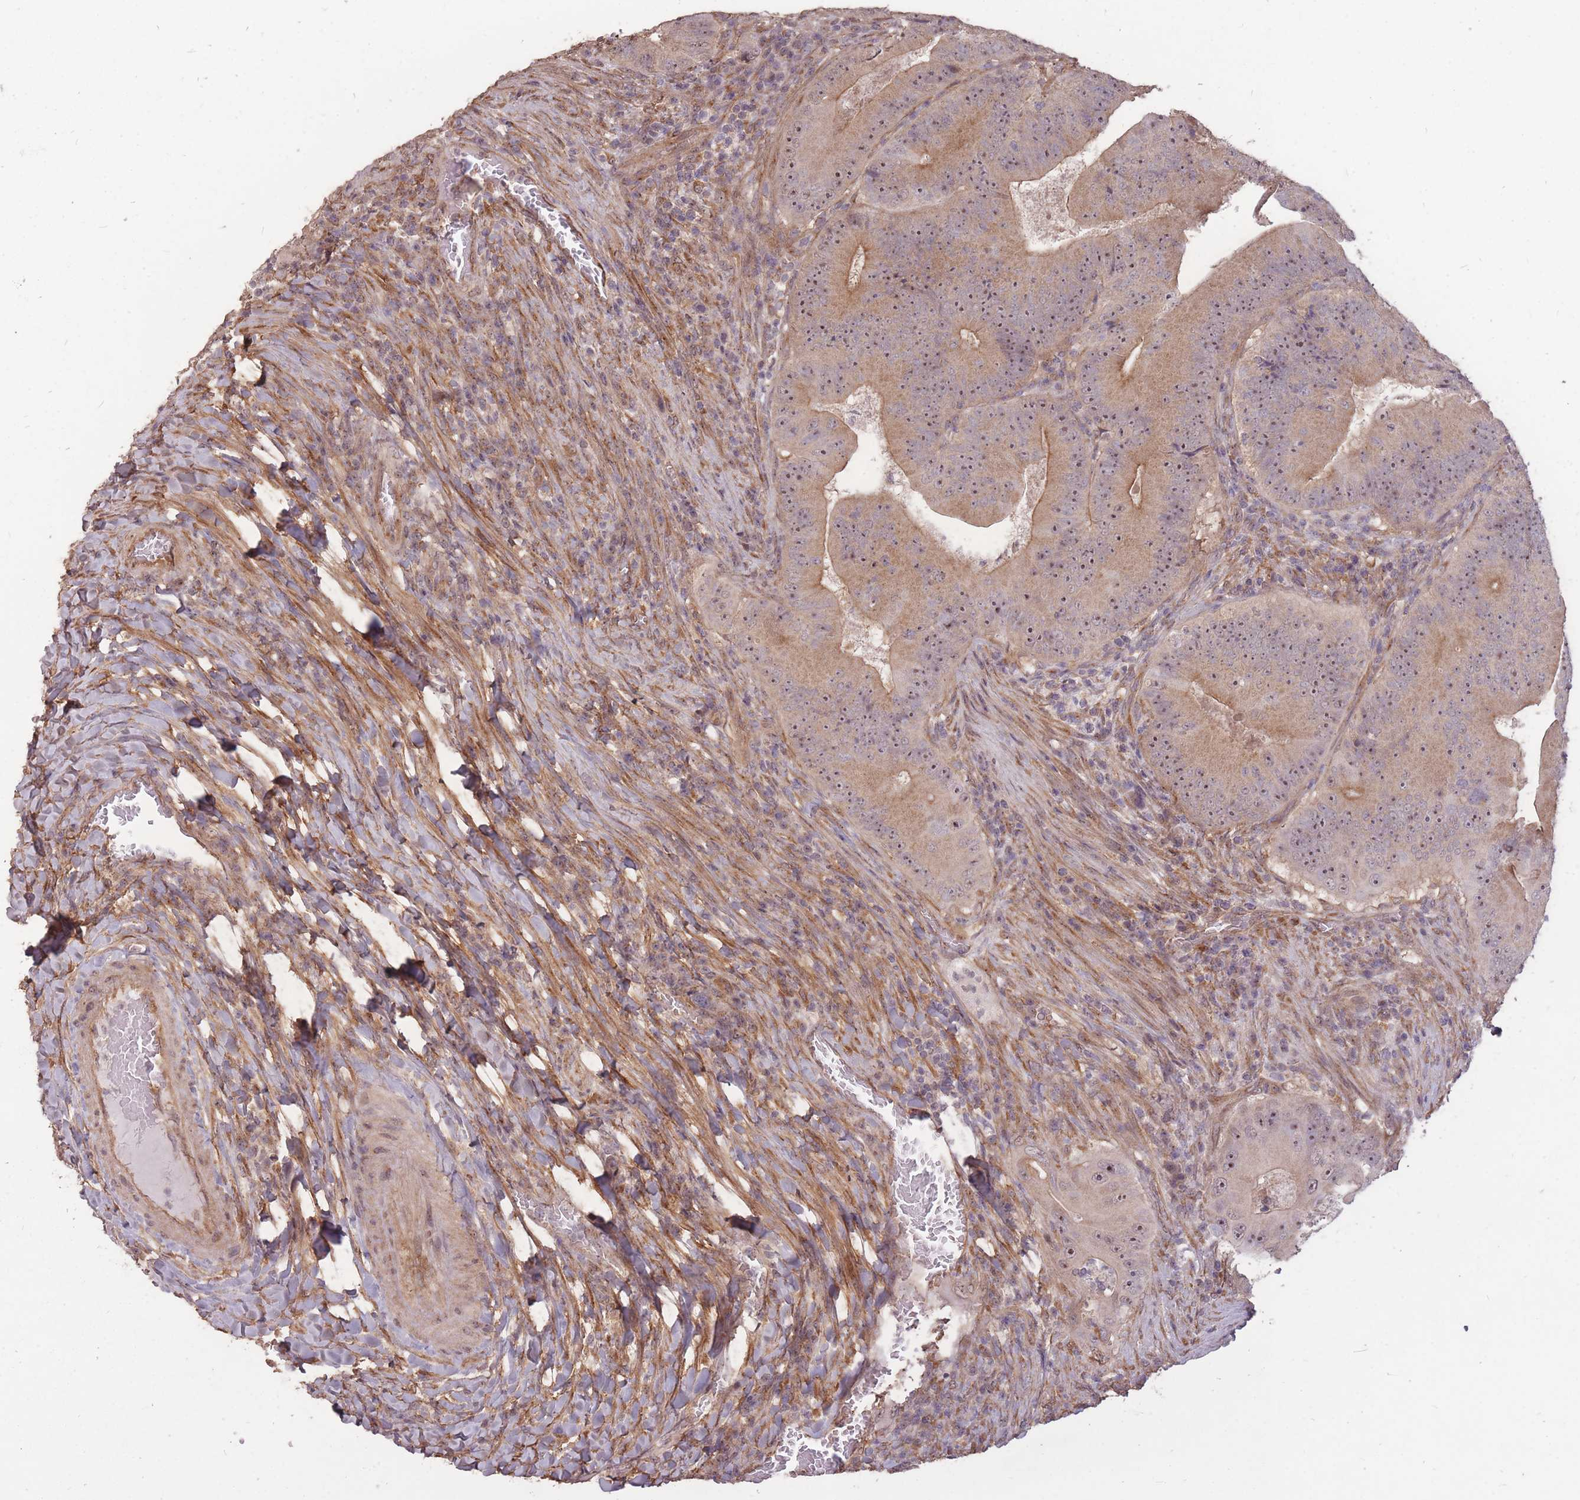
{"staining": {"intensity": "moderate", "quantity": ">75%", "location": "cytoplasmic/membranous,nuclear"}, "tissue": "colorectal cancer", "cell_type": "Tumor cells", "image_type": "cancer", "snomed": [{"axis": "morphology", "description": "Adenocarcinoma, NOS"}, {"axis": "topography", "description": "Colon"}], "caption": "Immunohistochemical staining of adenocarcinoma (colorectal) exhibits moderate cytoplasmic/membranous and nuclear protein expression in approximately >75% of tumor cells.", "gene": "DYNC1LI2", "patient": {"sex": "female", "age": 86}}